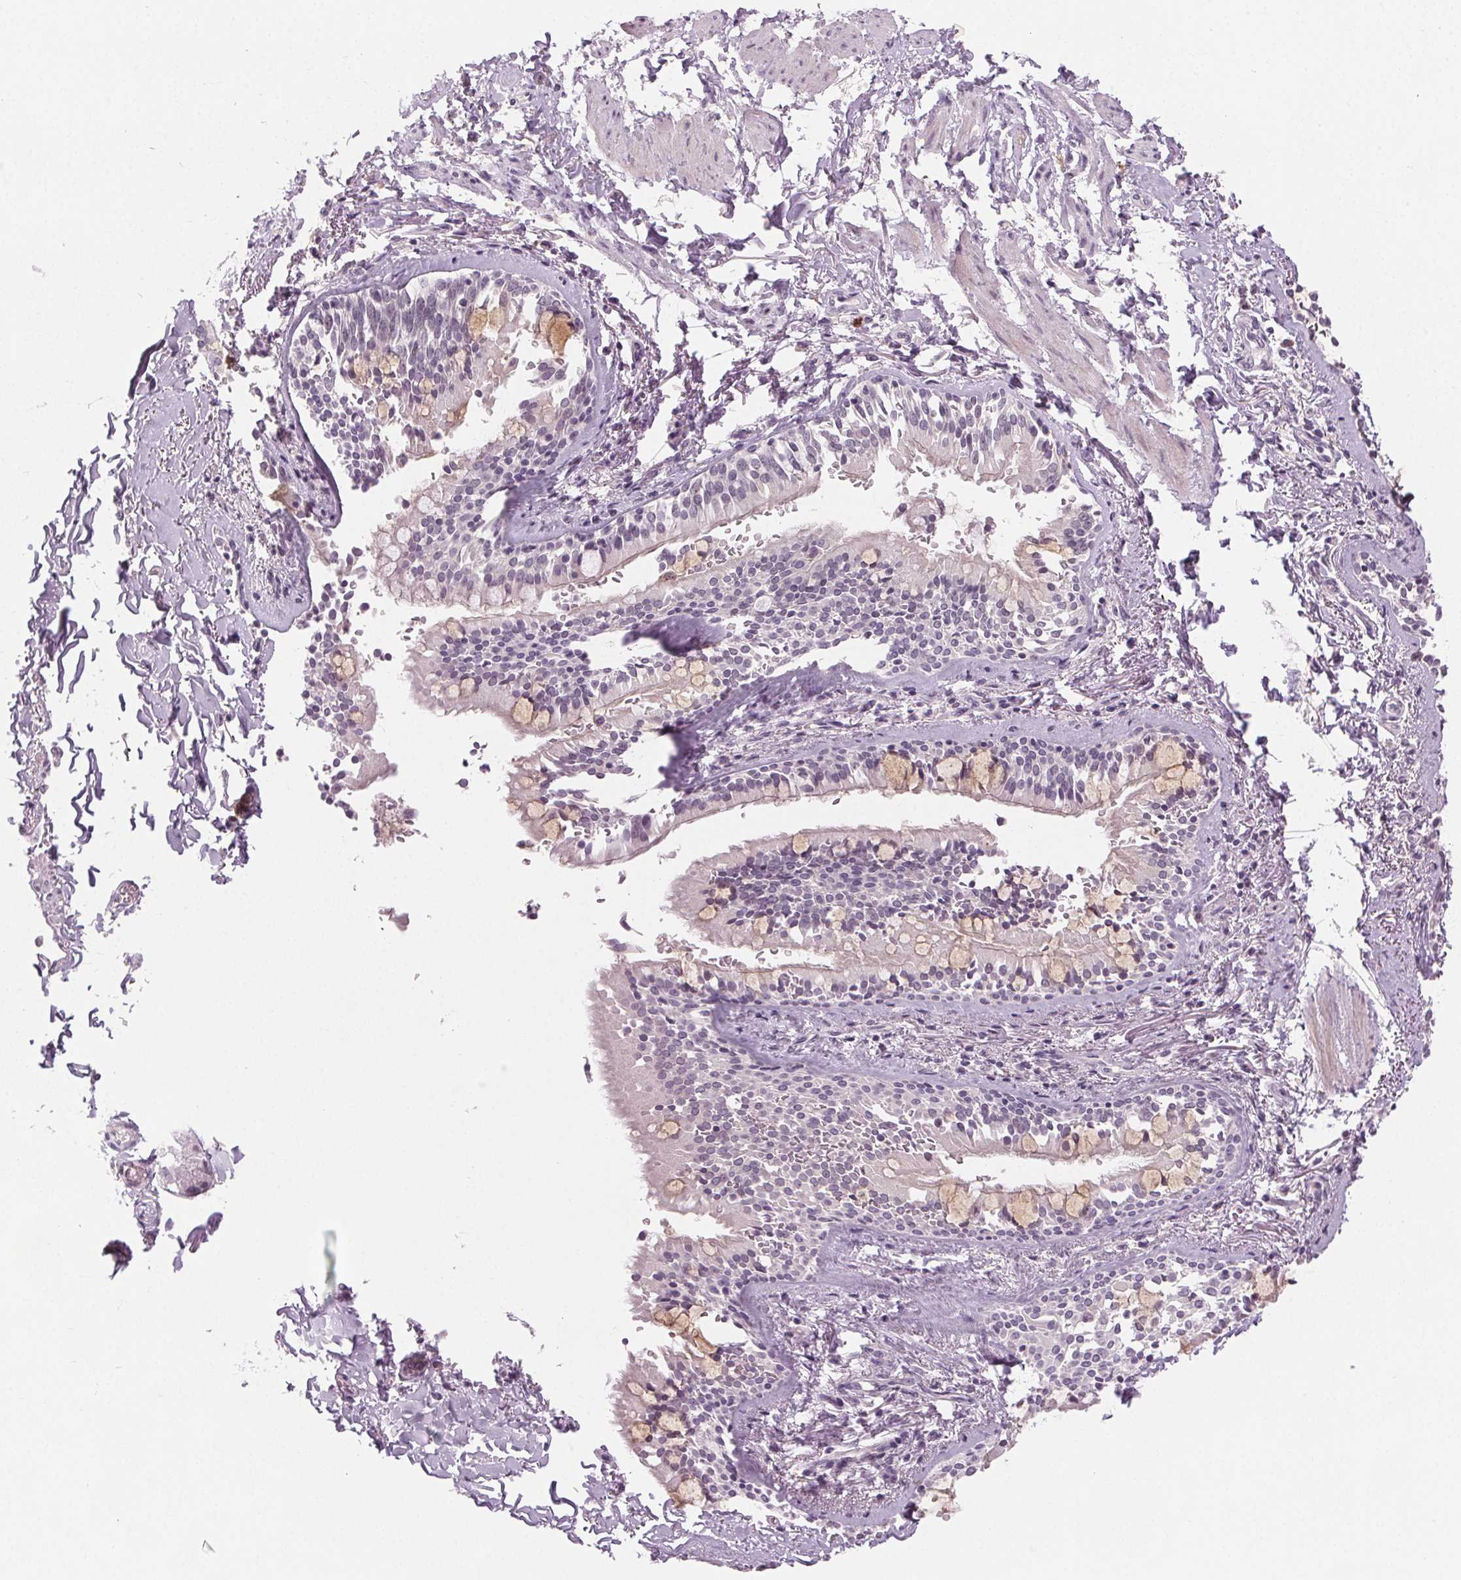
{"staining": {"intensity": "negative", "quantity": "none", "location": "none"}, "tissue": "adipose tissue", "cell_type": "Adipocytes", "image_type": "normal", "snomed": [{"axis": "morphology", "description": "Normal tissue, NOS"}, {"axis": "topography", "description": "Cartilage tissue"}, {"axis": "topography", "description": "Bronchus"}, {"axis": "topography", "description": "Peripheral nerve tissue"}], "caption": "There is no significant positivity in adipocytes of adipose tissue. The staining is performed using DAB (3,3'-diaminobenzidine) brown chromogen with nuclei counter-stained in using hematoxylin.", "gene": "HSF5", "patient": {"sex": "male", "age": 67}}